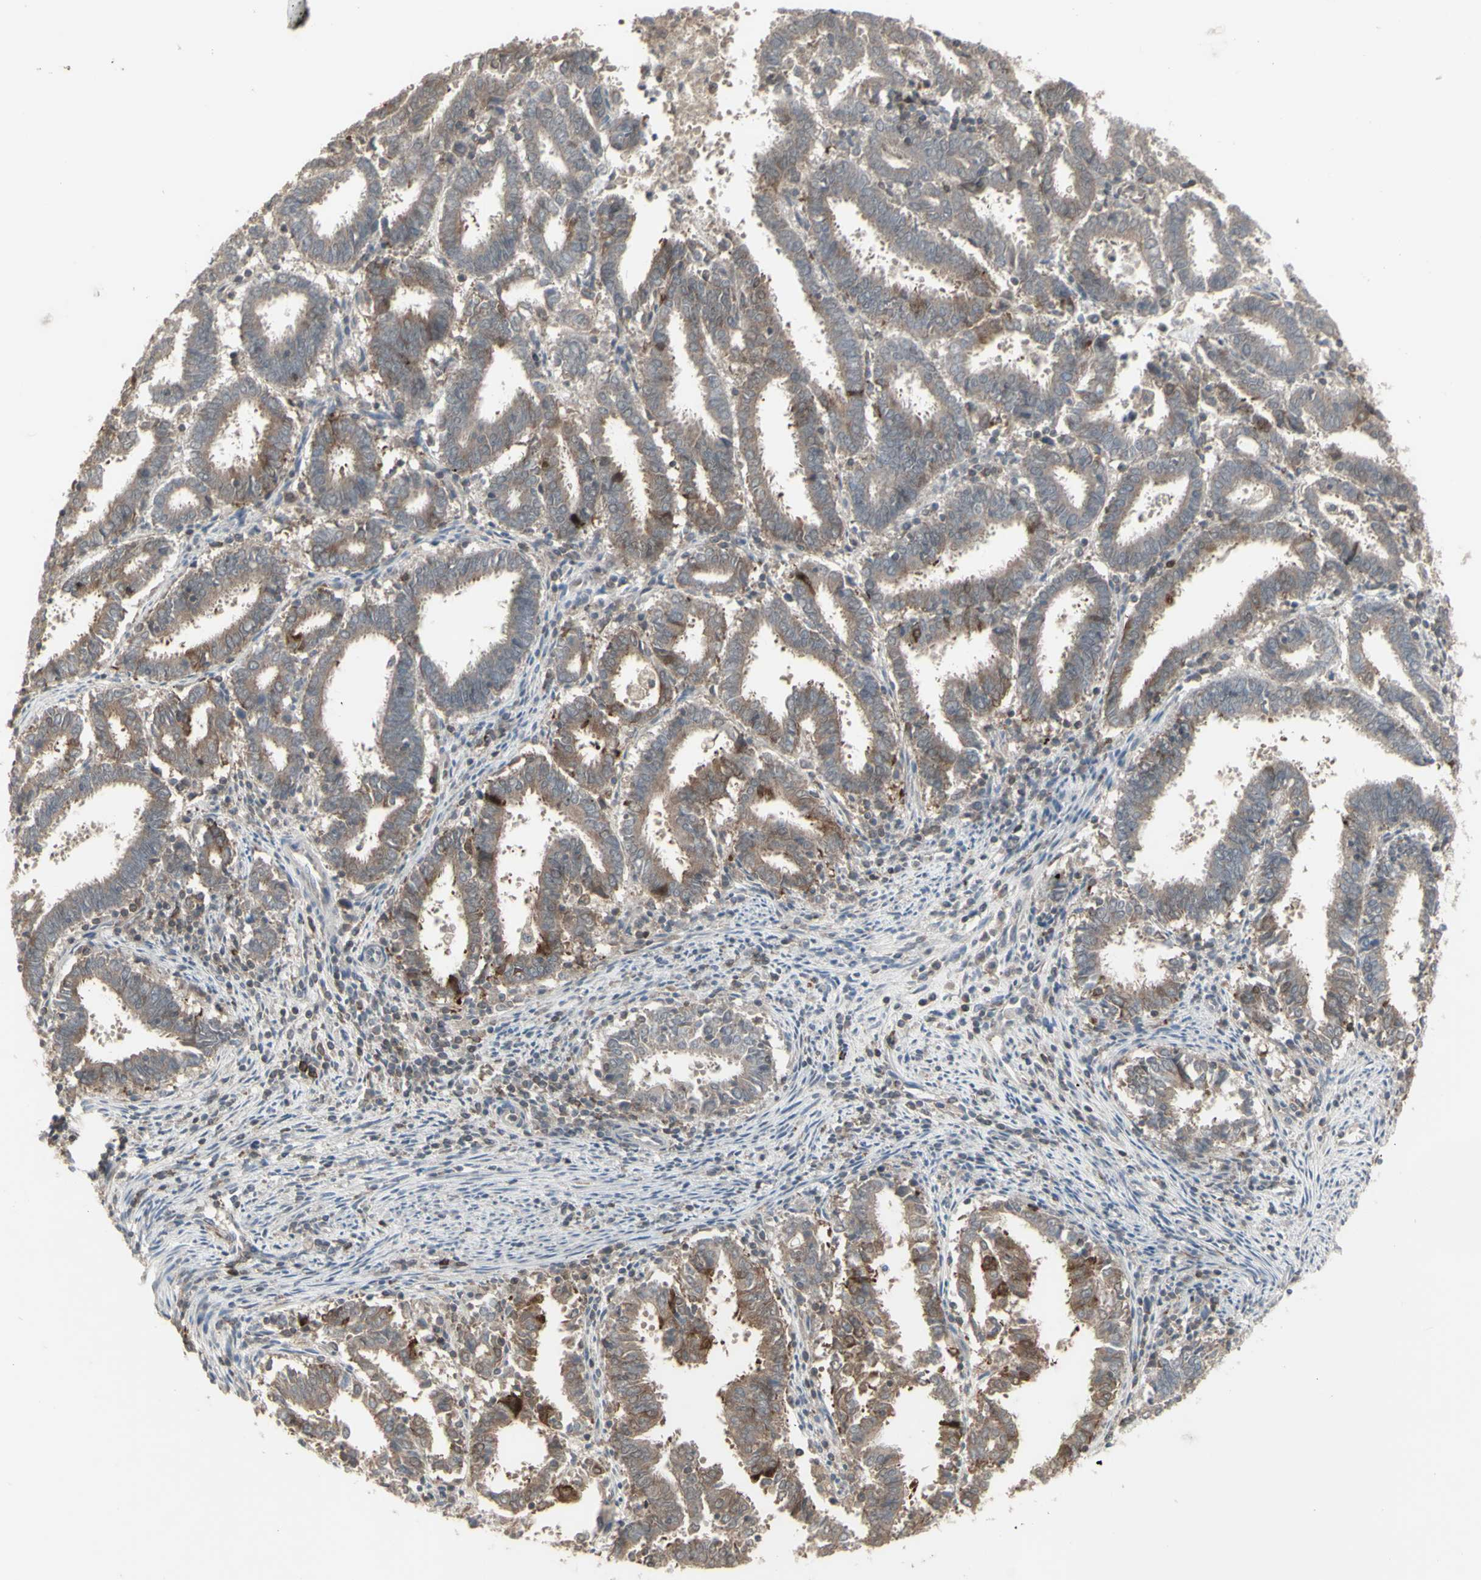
{"staining": {"intensity": "weak", "quantity": "25%-75%", "location": "cytoplasmic/membranous"}, "tissue": "endometrial cancer", "cell_type": "Tumor cells", "image_type": "cancer", "snomed": [{"axis": "morphology", "description": "Adenocarcinoma, NOS"}, {"axis": "topography", "description": "Uterus"}], "caption": "IHC histopathology image of endometrial cancer (adenocarcinoma) stained for a protein (brown), which reveals low levels of weak cytoplasmic/membranous expression in about 25%-75% of tumor cells.", "gene": "CSK", "patient": {"sex": "female", "age": 83}}